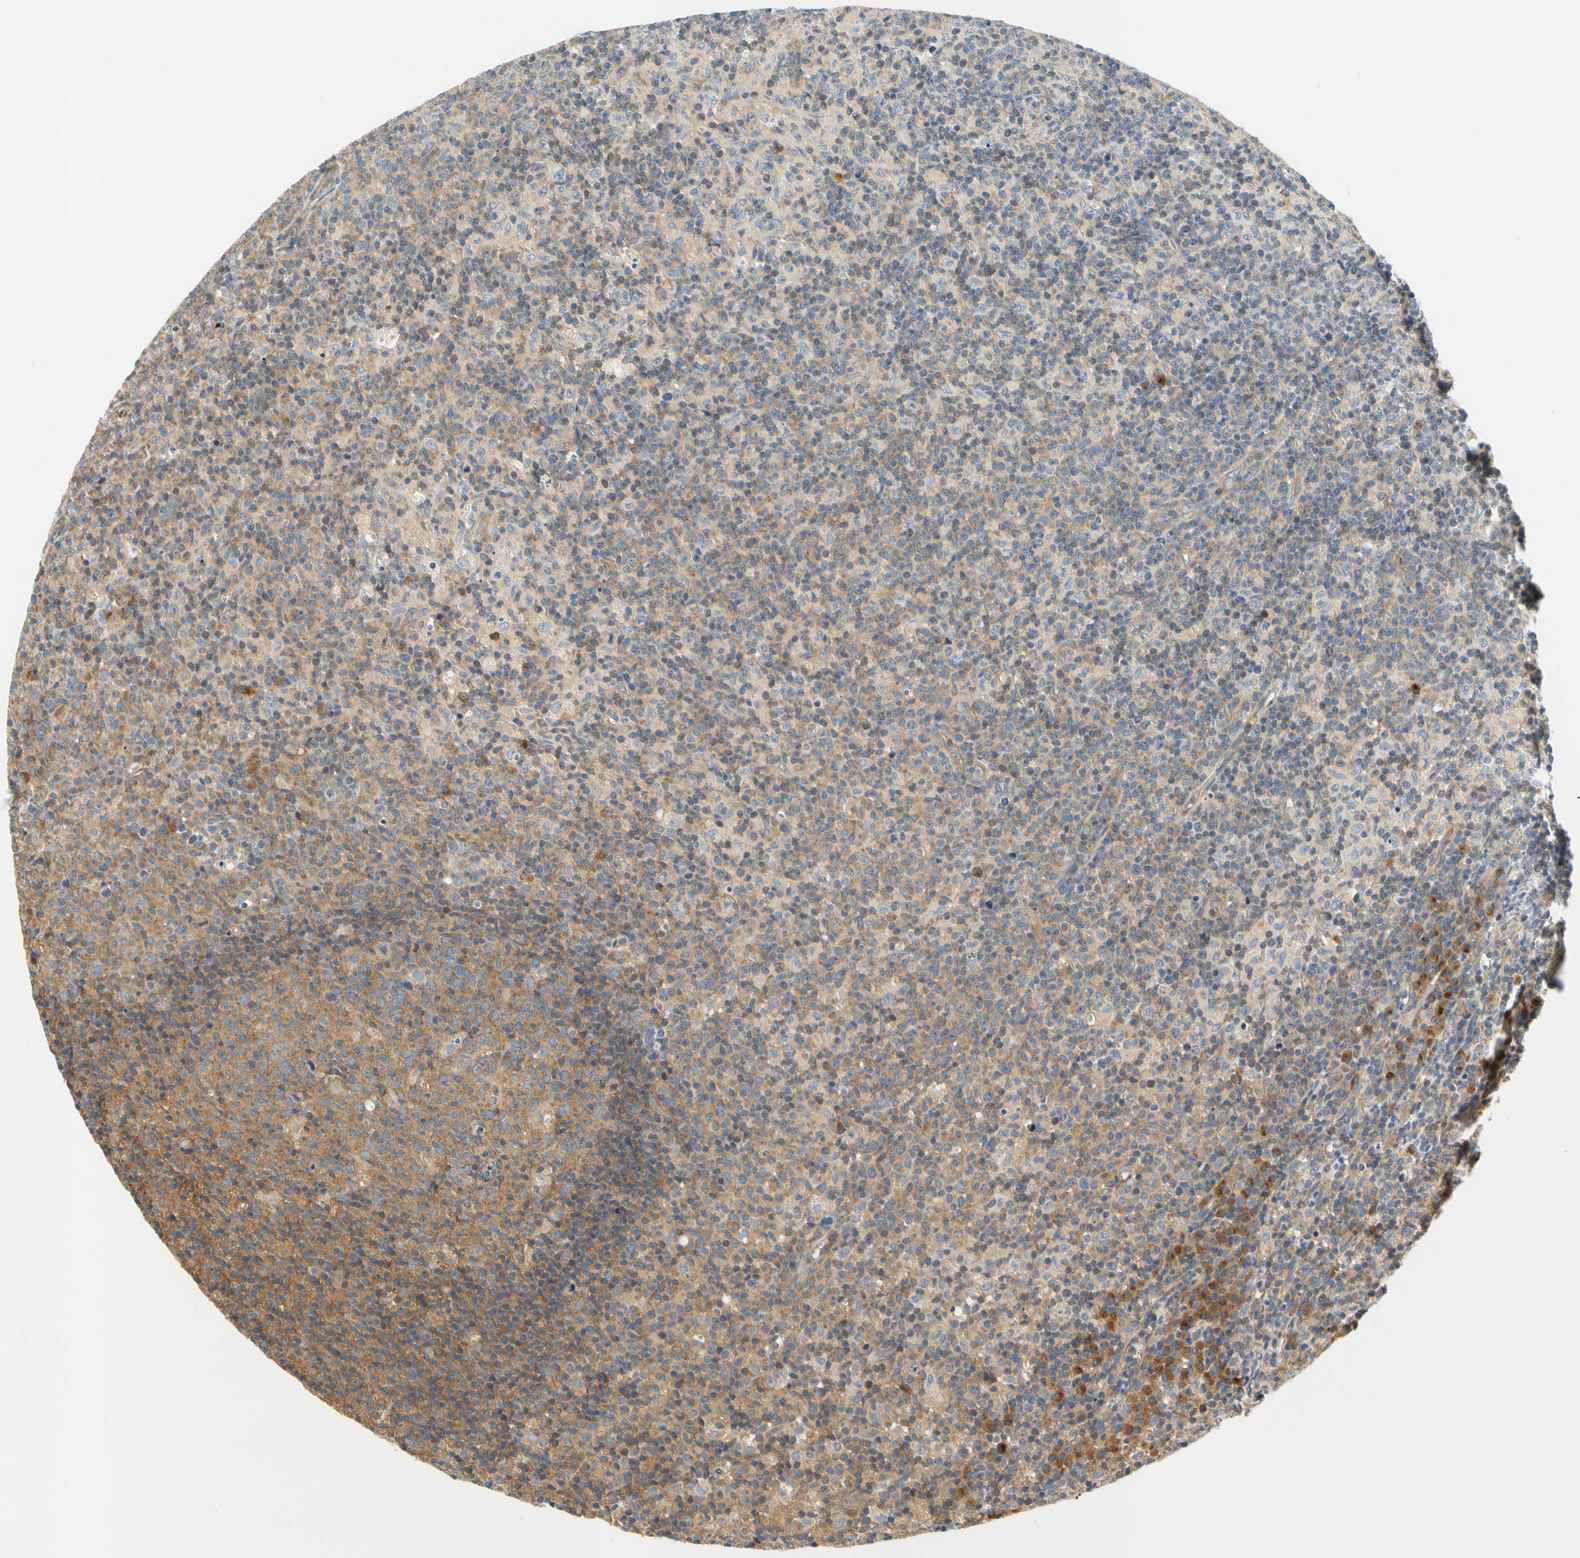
{"staining": {"intensity": "moderate", "quantity": ">75%", "location": "cytoplasmic/membranous"}, "tissue": "lymph node", "cell_type": "Germinal center cells", "image_type": "normal", "snomed": [{"axis": "morphology", "description": "Normal tissue, NOS"}, {"axis": "morphology", "description": "Inflammation, NOS"}, {"axis": "topography", "description": "Lymph node"}], "caption": "DAB (3,3'-diaminobenzidine) immunohistochemical staining of unremarkable human lymph node reveals moderate cytoplasmic/membranous protein staining in about >75% of germinal center cells.", "gene": "LRRC47", "patient": {"sex": "male", "age": 55}}